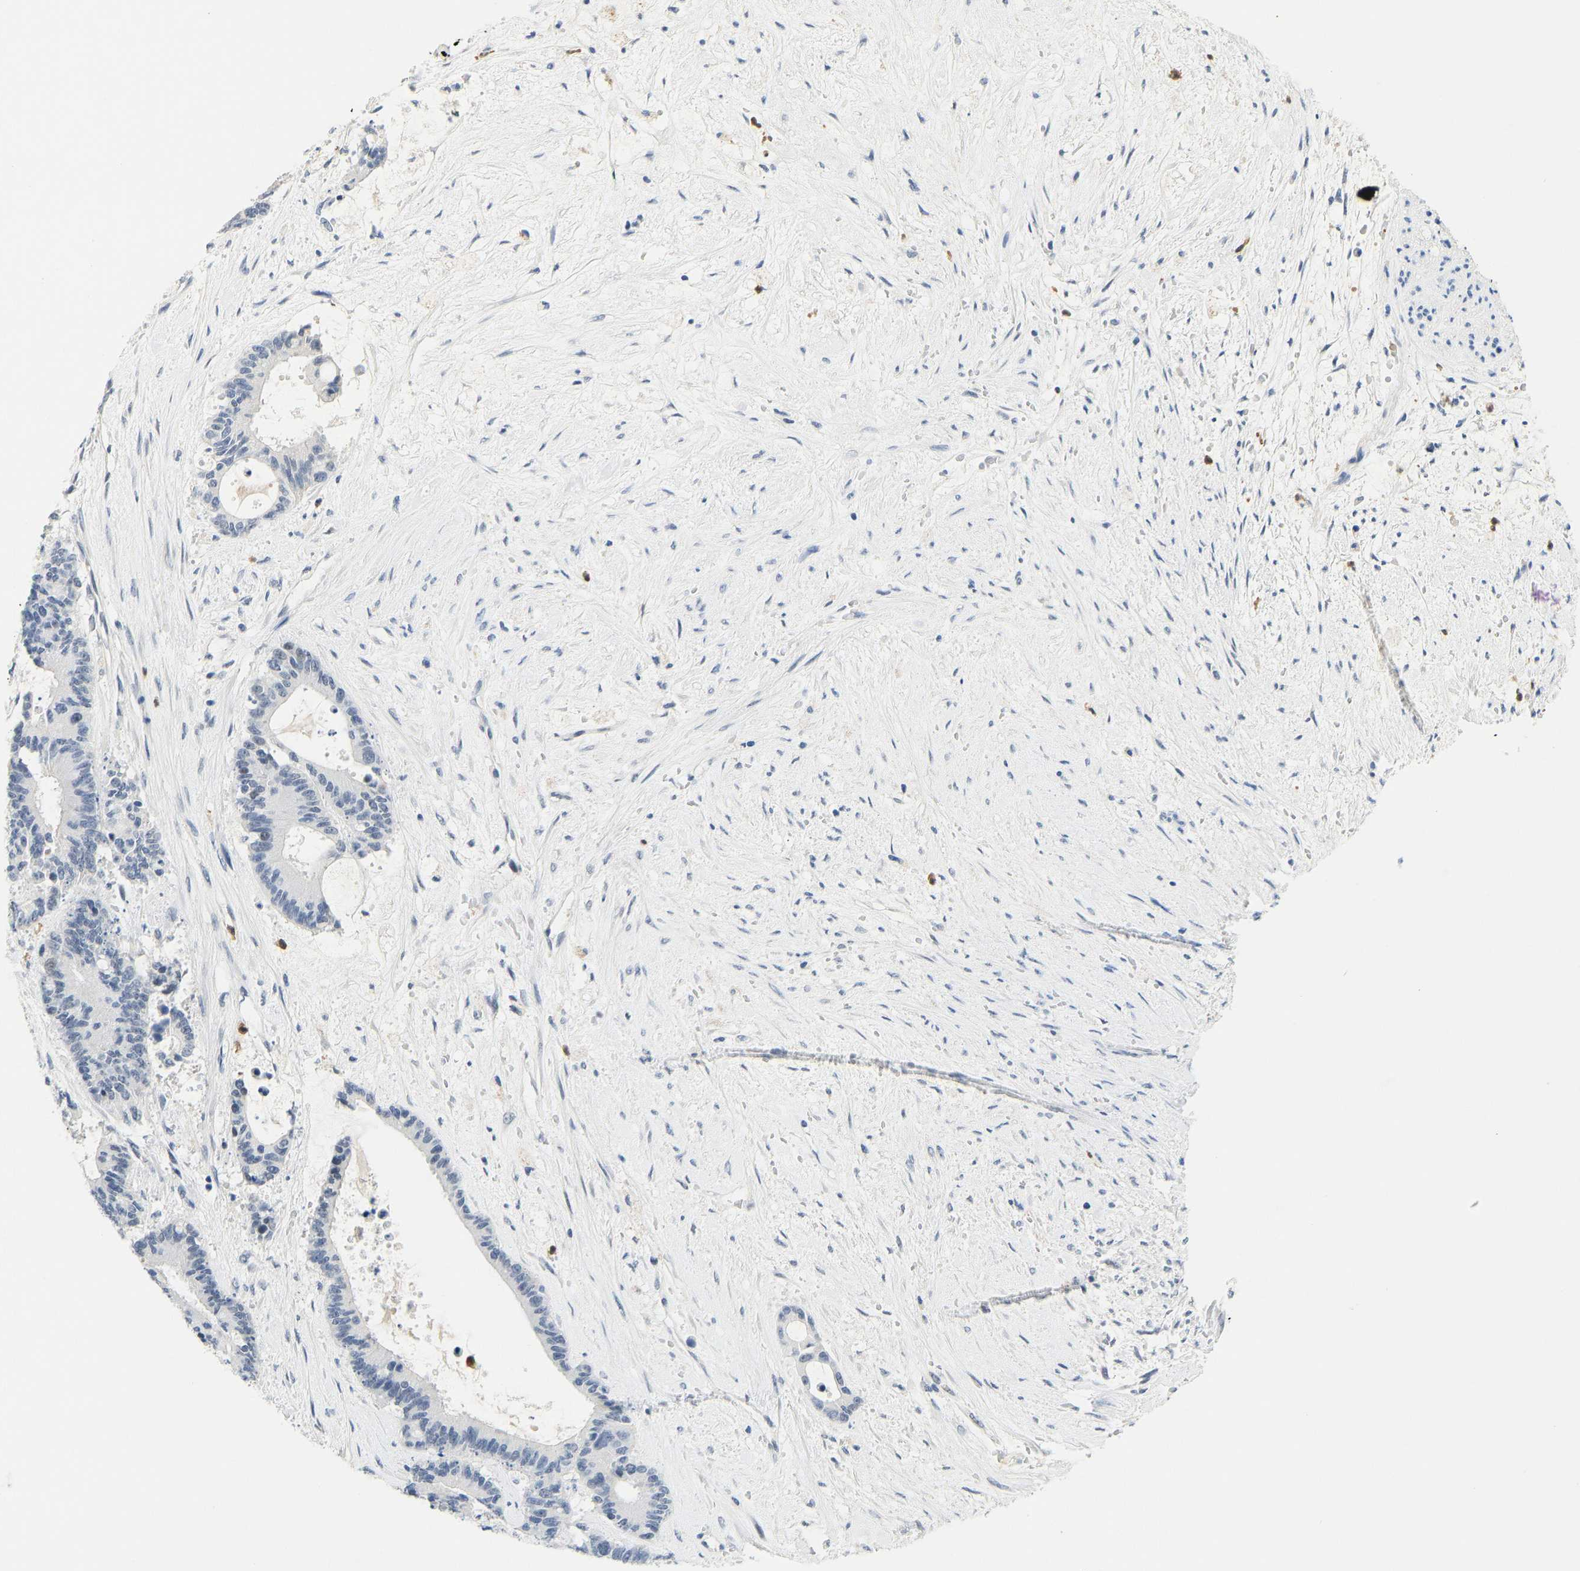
{"staining": {"intensity": "negative", "quantity": "none", "location": "none"}, "tissue": "liver cancer", "cell_type": "Tumor cells", "image_type": "cancer", "snomed": [{"axis": "morphology", "description": "Normal tissue, NOS"}, {"axis": "morphology", "description": "Cholangiocarcinoma"}, {"axis": "topography", "description": "Liver"}, {"axis": "topography", "description": "Peripheral nerve tissue"}], "caption": "Tumor cells show no significant positivity in liver cholangiocarcinoma. (DAB immunohistochemistry (IHC), high magnification).", "gene": "TXNDC2", "patient": {"sex": "female", "age": 73}}